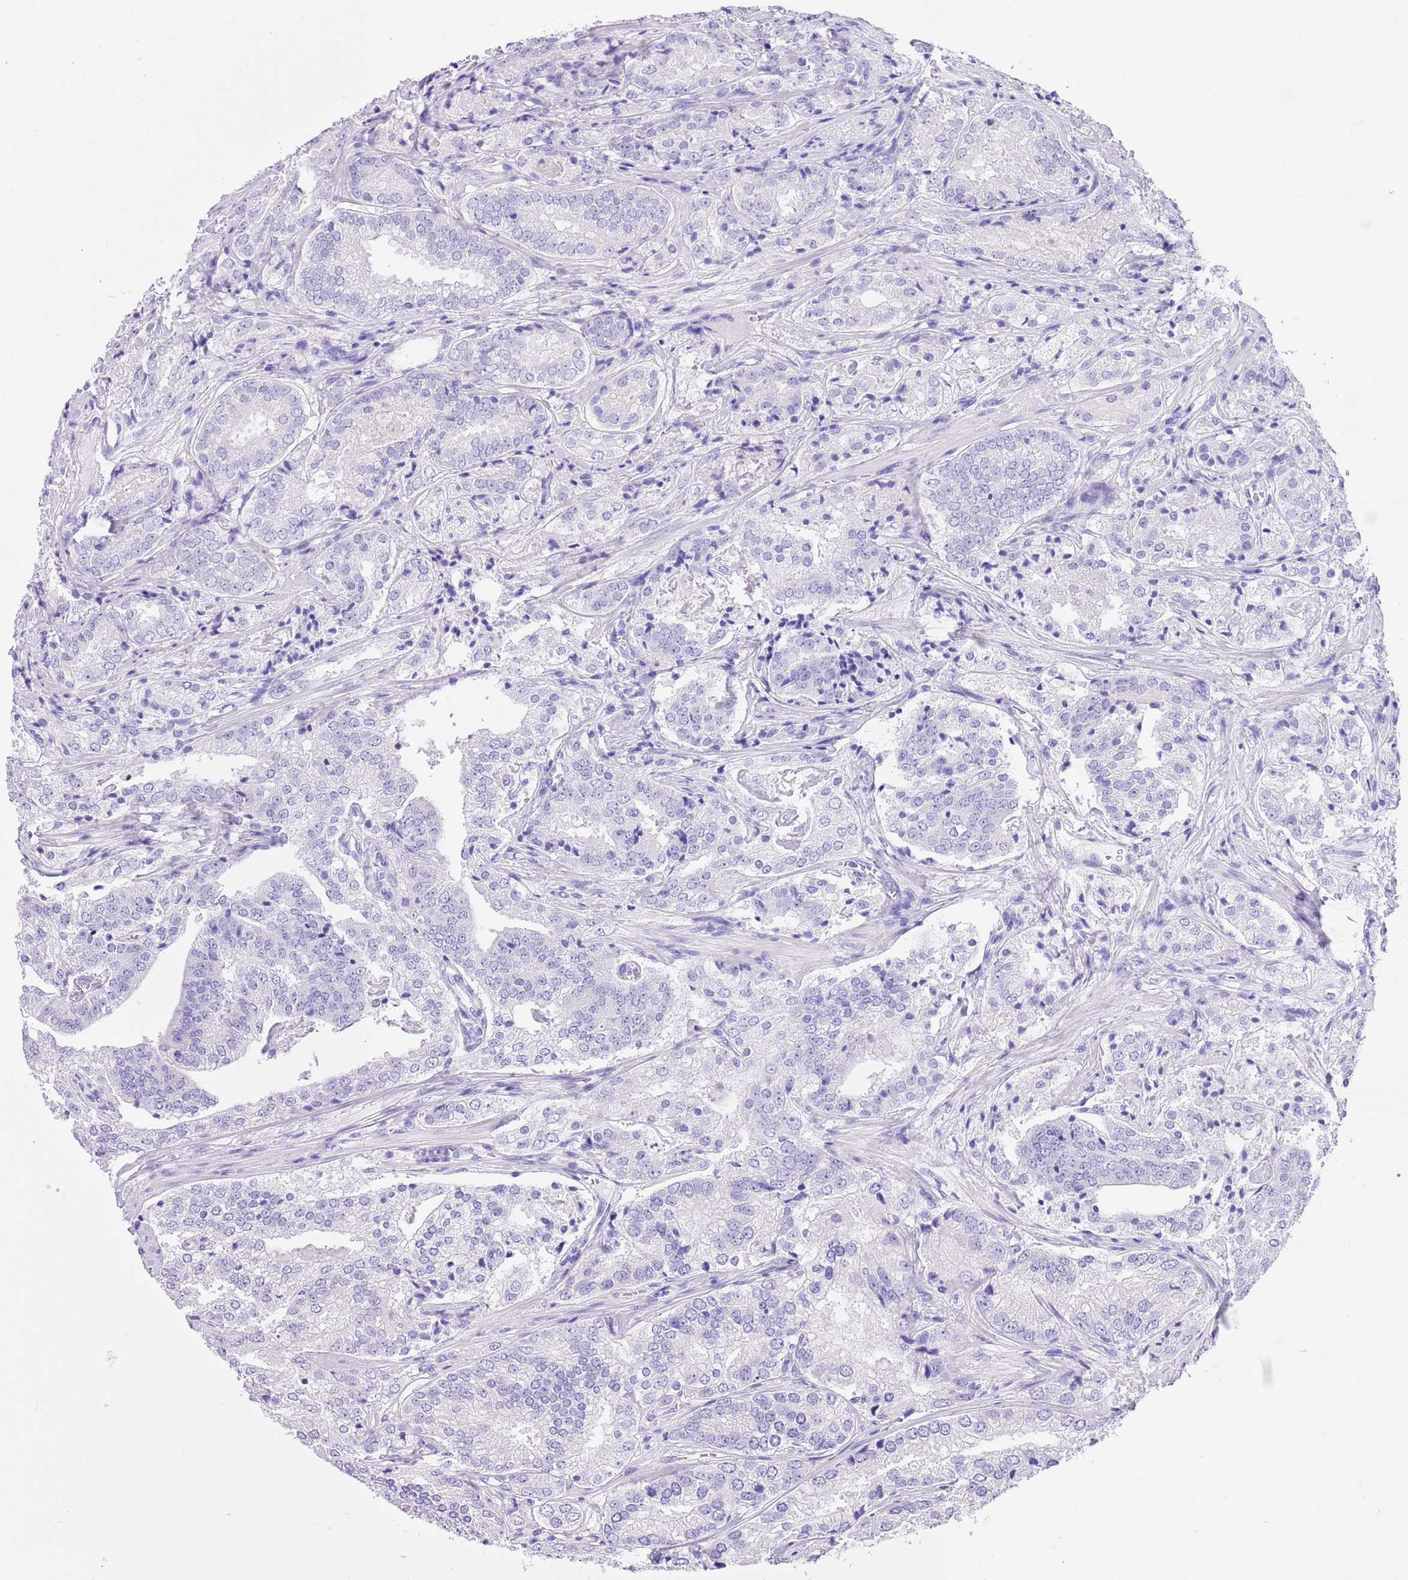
{"staining": {"intensity": "negative", "quantity": "none", "location": "none"}, "tissue": "prostate cancer", "cell_type": "Tumor cells", "image_type": "cancer", "snomed": [{"axis": "morphology", "description": "Adenocarcinoma, High grade"}, {"axis": "topography", "description": "Prostate"}], "caption": "Tumor cells show no significant staining in prostate cancer.", "gene": "TMEM185B", "patient": {"sex": "male", "age": 63}}